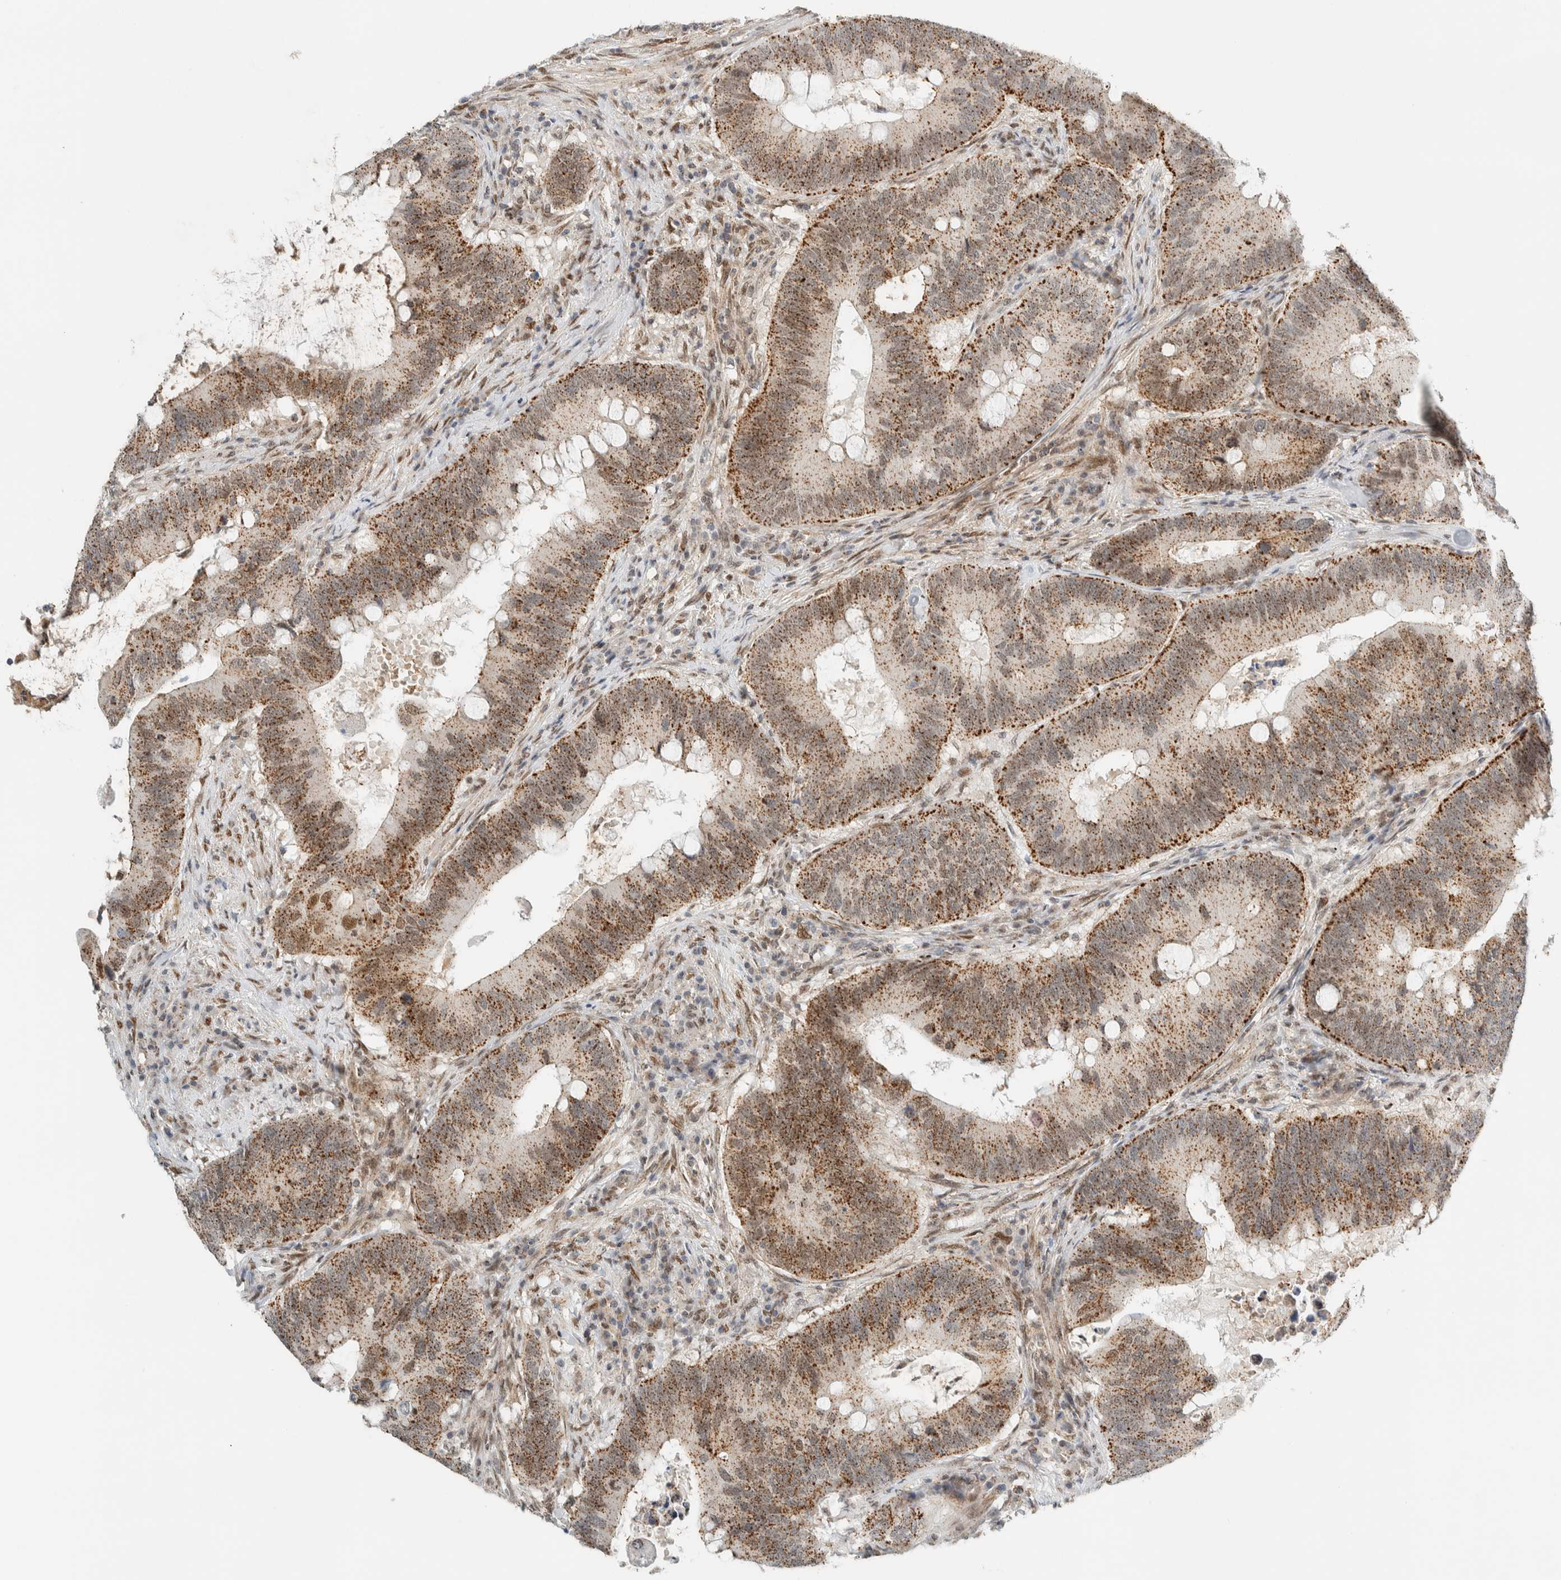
{"staining": {"intensity": "moderate", "quantity": ">75%", "location": "cytoplasmic/membranous,nuclear"}, "tissue": "colorectal cancer", "cell_type": "Tumor cells", "image_type": "cancer", "snomed": [{"axis": "morphology", "description": "Adenocarcinoma, NOS"}, {"axis": "topography", "description": "Colon"}], "caption": "Colorectal adenocarcinoma was stained to show a protein in brown. There is medium levels of moderate cytoplasmic/membranous and nuclear expression in approximately >75% of tumor cells.", "gene": "TFE3", "patient": {"sex": "male", "age": 71}}